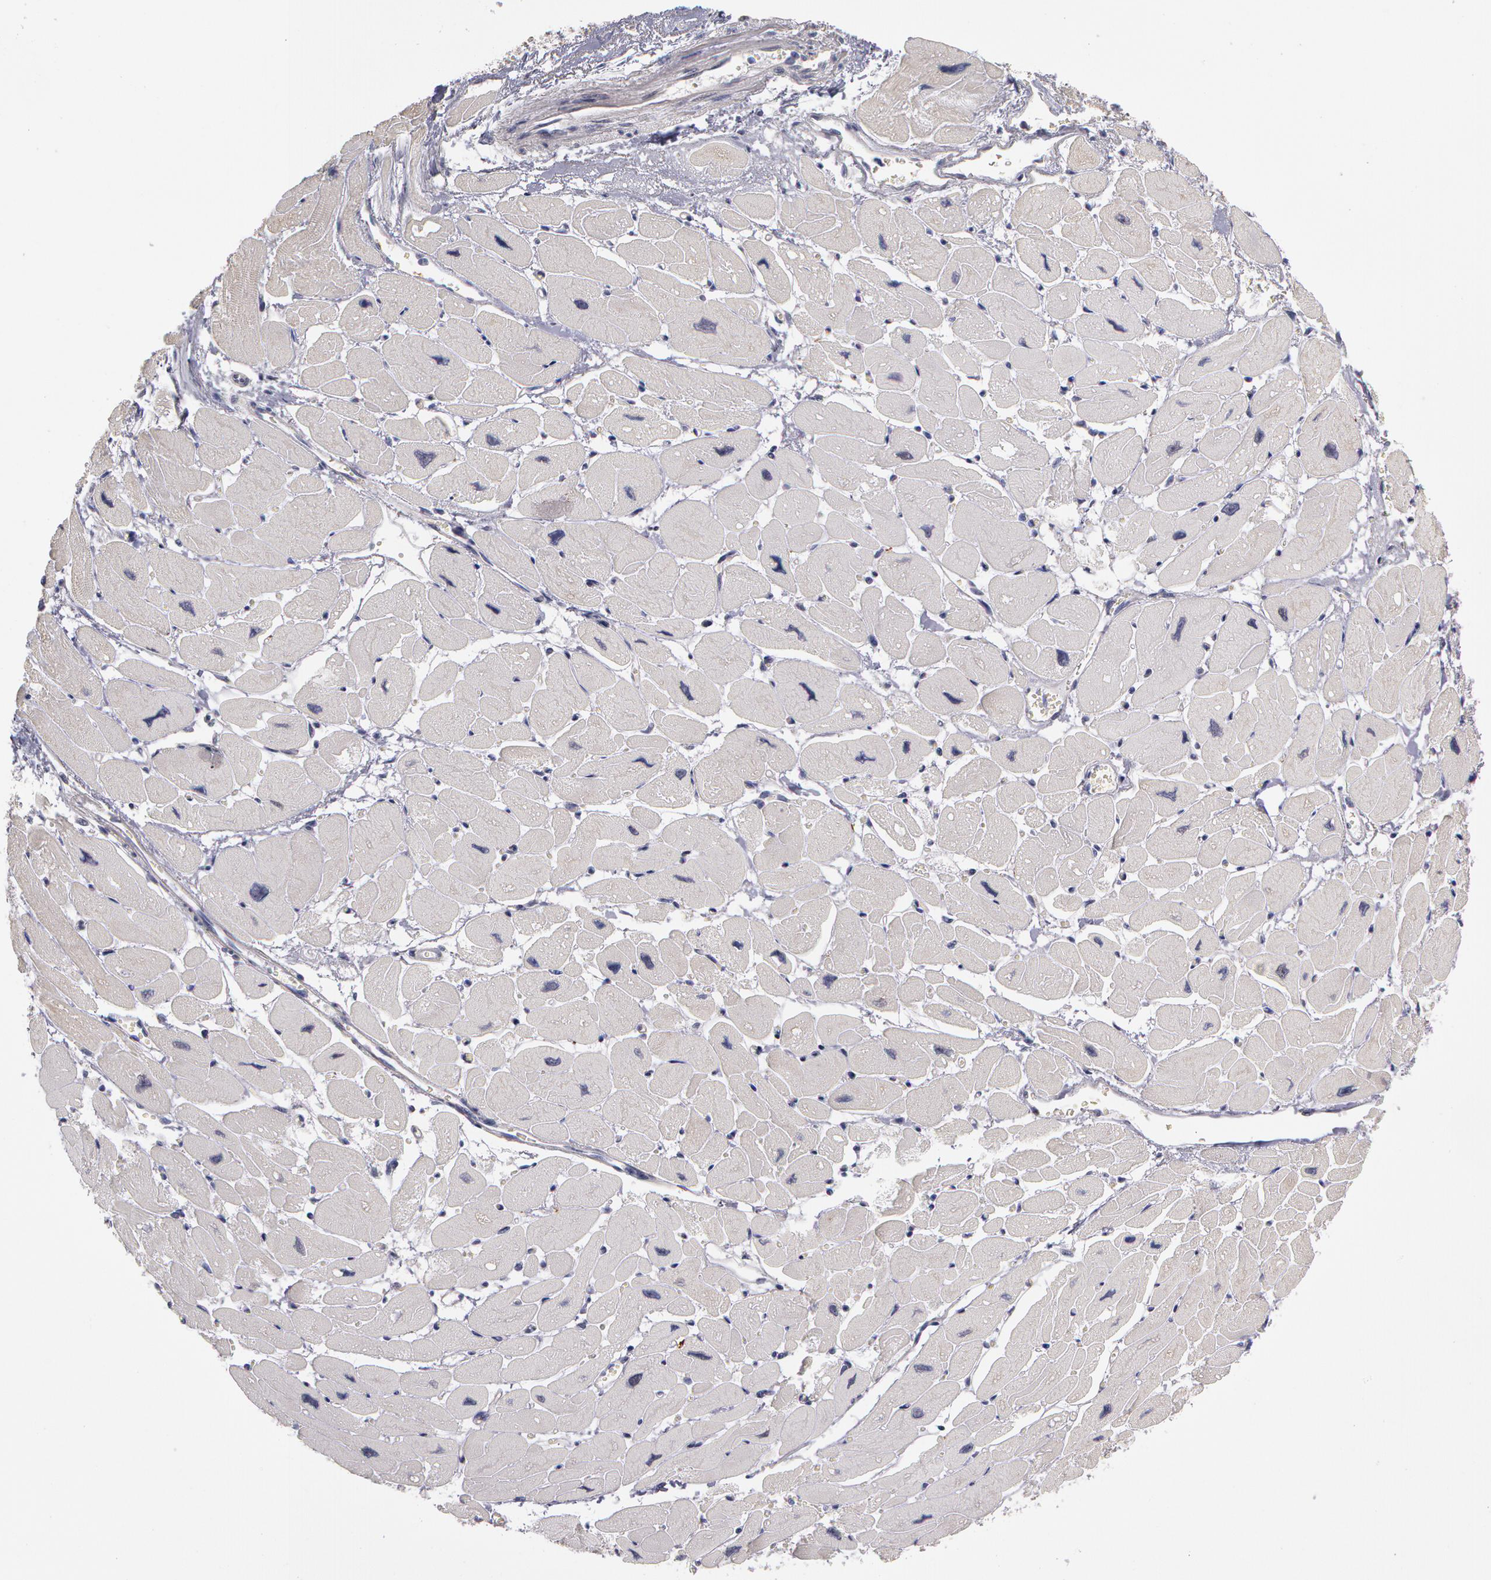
{"staining": {"intensity": "negative", "quantity": "none", "location": "none"}, "tissue": "heart muscle", "cell_type": "Cardiomyocytes", "image_type": "normal", "snomed": [{"axis": "morphology", "description": "Normal tissue, NOS"}, {"axis": "topography", "description": "Heart"}], "caption": "Immunohistochemical staining of normal human heart muscle shows no significant positivity in cardiomyocytes.", "gene": "PRICKLE1", "patient": {"sex": "female", "age": 54}}